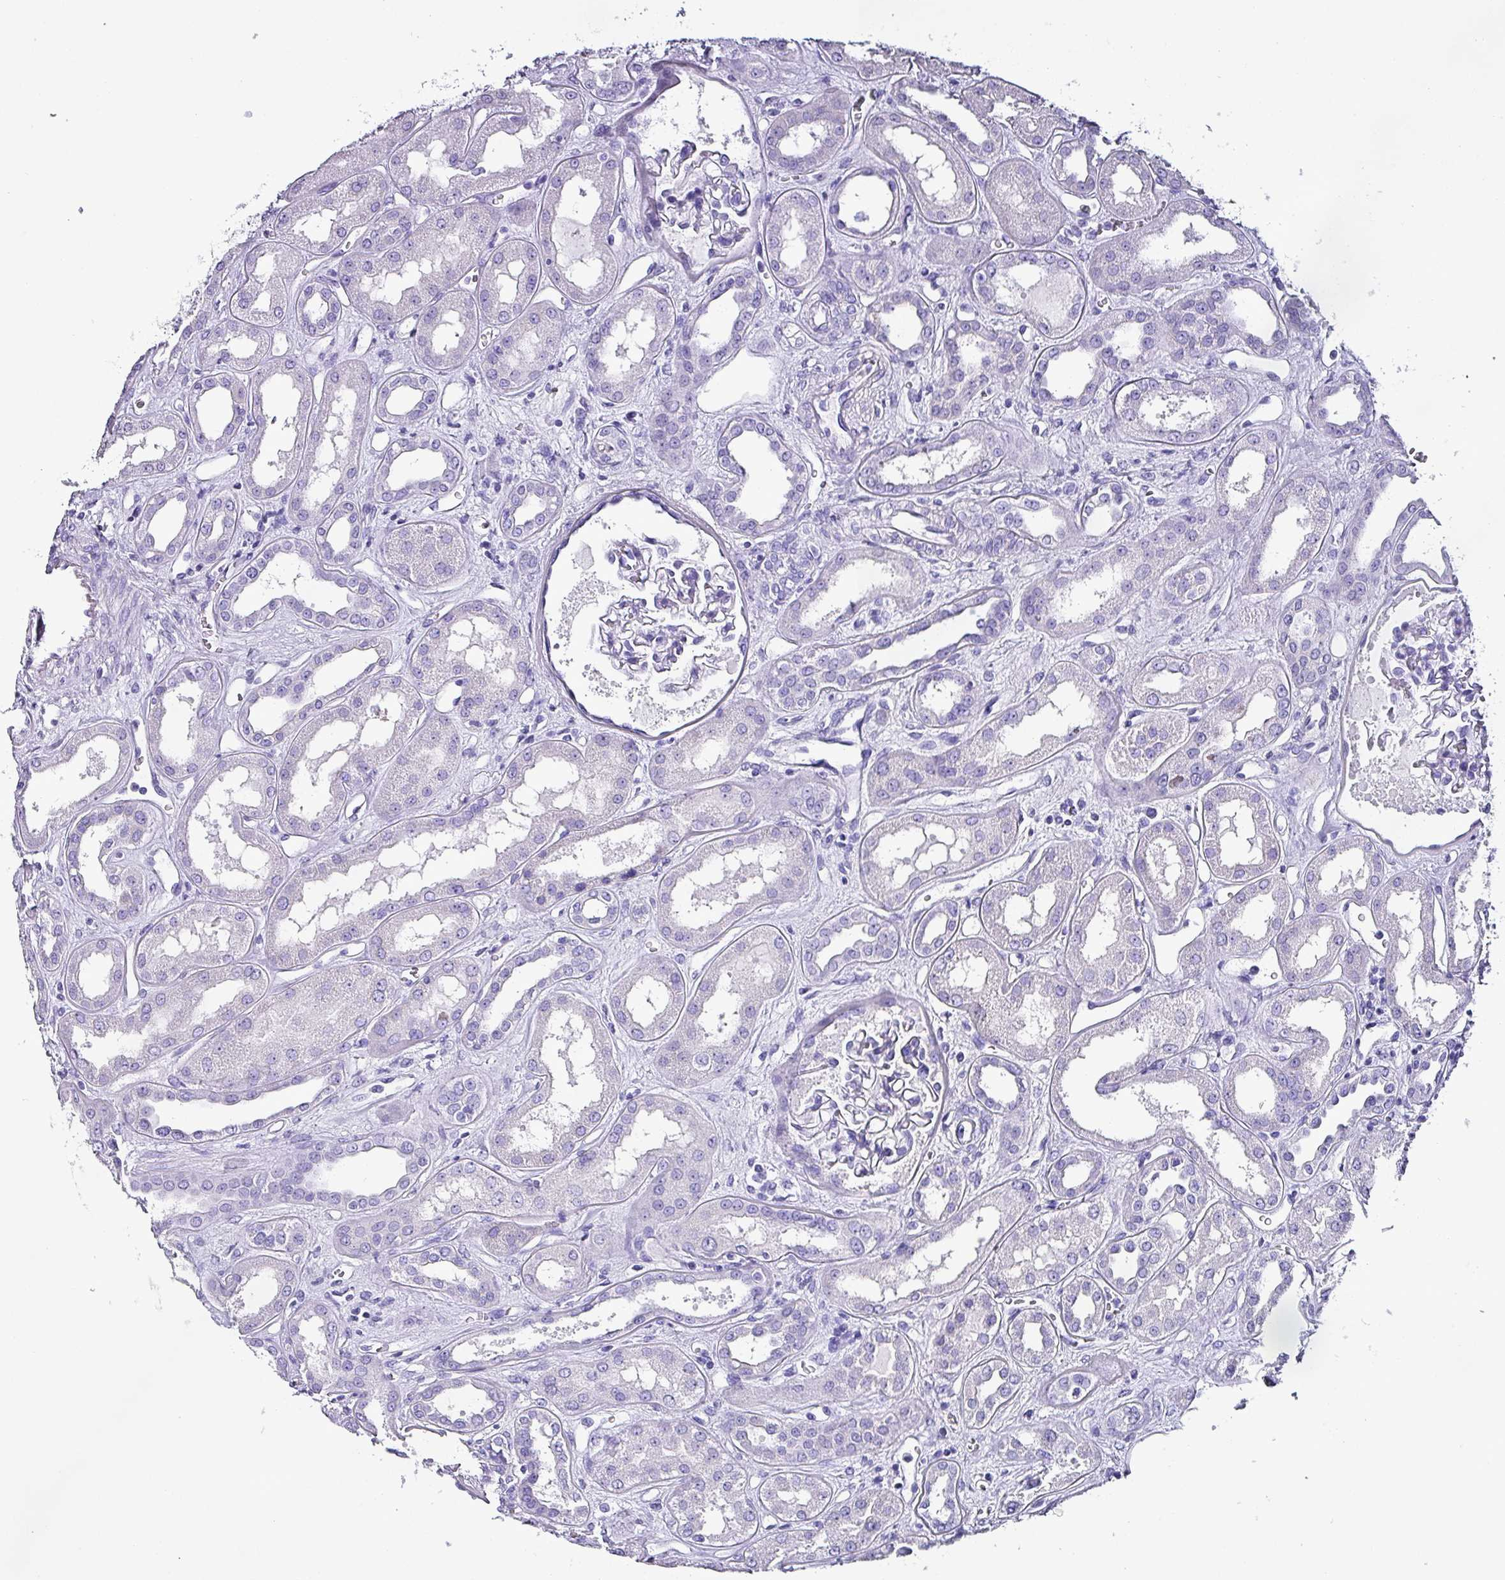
{"staining": {"intensity": "negative", "quantity": "none", "location": "none"}, "tissue": "kidney", "cell_type": "Cells in glomeruli", "image_type": "normal", "snomed": [{"axis": "morphology", "description": "Normal tissue, NOS"}, {"axis": "topography", "description": "Kidney"}], "caption": "High magnification brightfield microscopy of normal kidney stained with DAB (3,3'-diaminobenzidine) (brown) and counterstained with hematoxylin (blue): cells in glomeruli show no significant expression. (DAB (3,3'-diaminobenzidine) IHC with hematoxylin counter stain).", "gene": "KRT6A", "patient": {"sex": "male", "age": 59}}